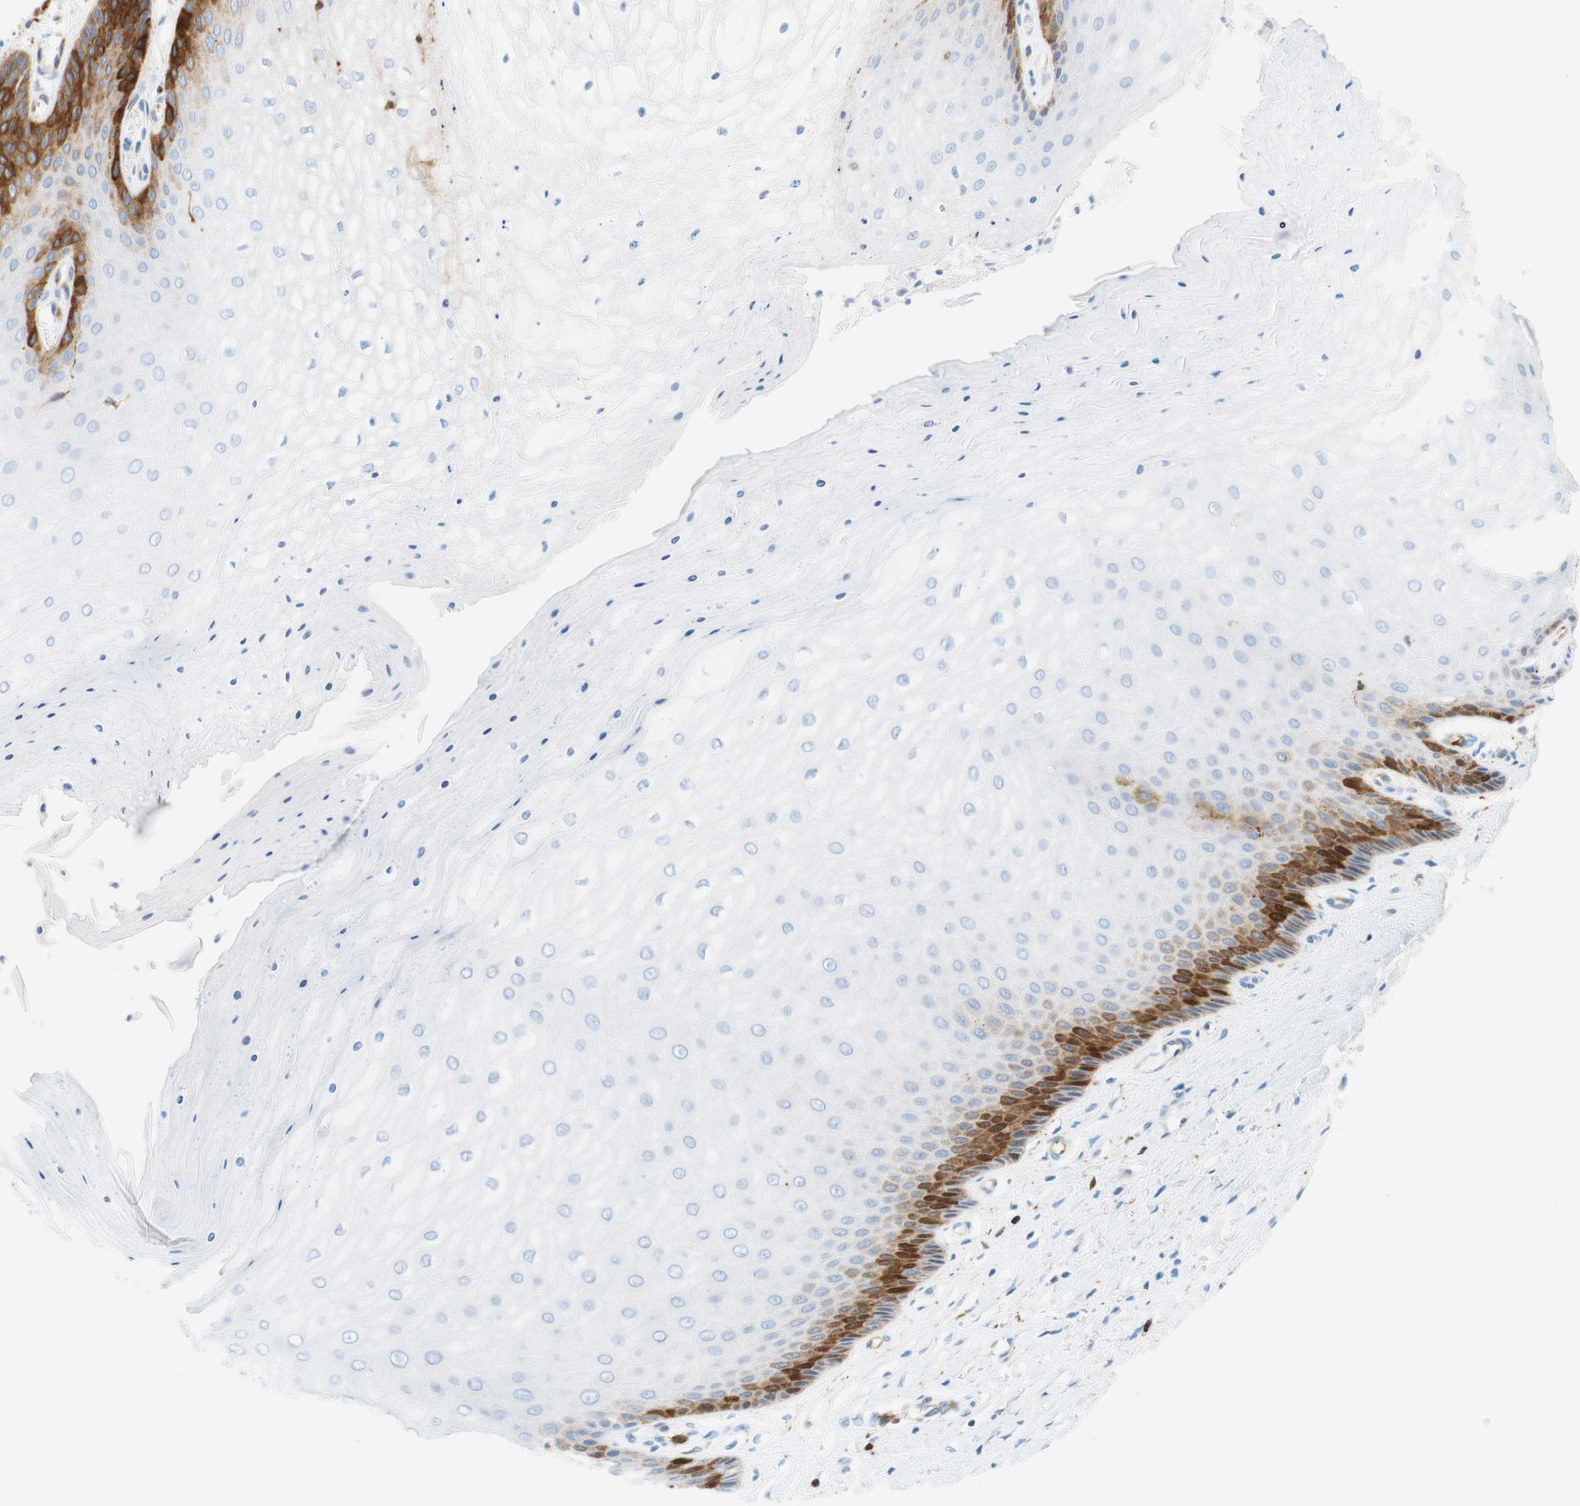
{"staining": {"intensity": "negative", "quantity": "none", "location": "none"}, "tissue": "cervix", "cell_type": "Glandular cells", "image_type": "normal", "snomed": [{"axis": "morphology", "description": "Normal tissue, NOS"}, {"axis": "topography", "description": "Cervix"}], "caption": "Cervix stained for a protein using immunohistochemistry (IHC) reveals no positivity glandular cells.", "gene": "STMN1", "patient": {"sex": "female", "age": 55}}